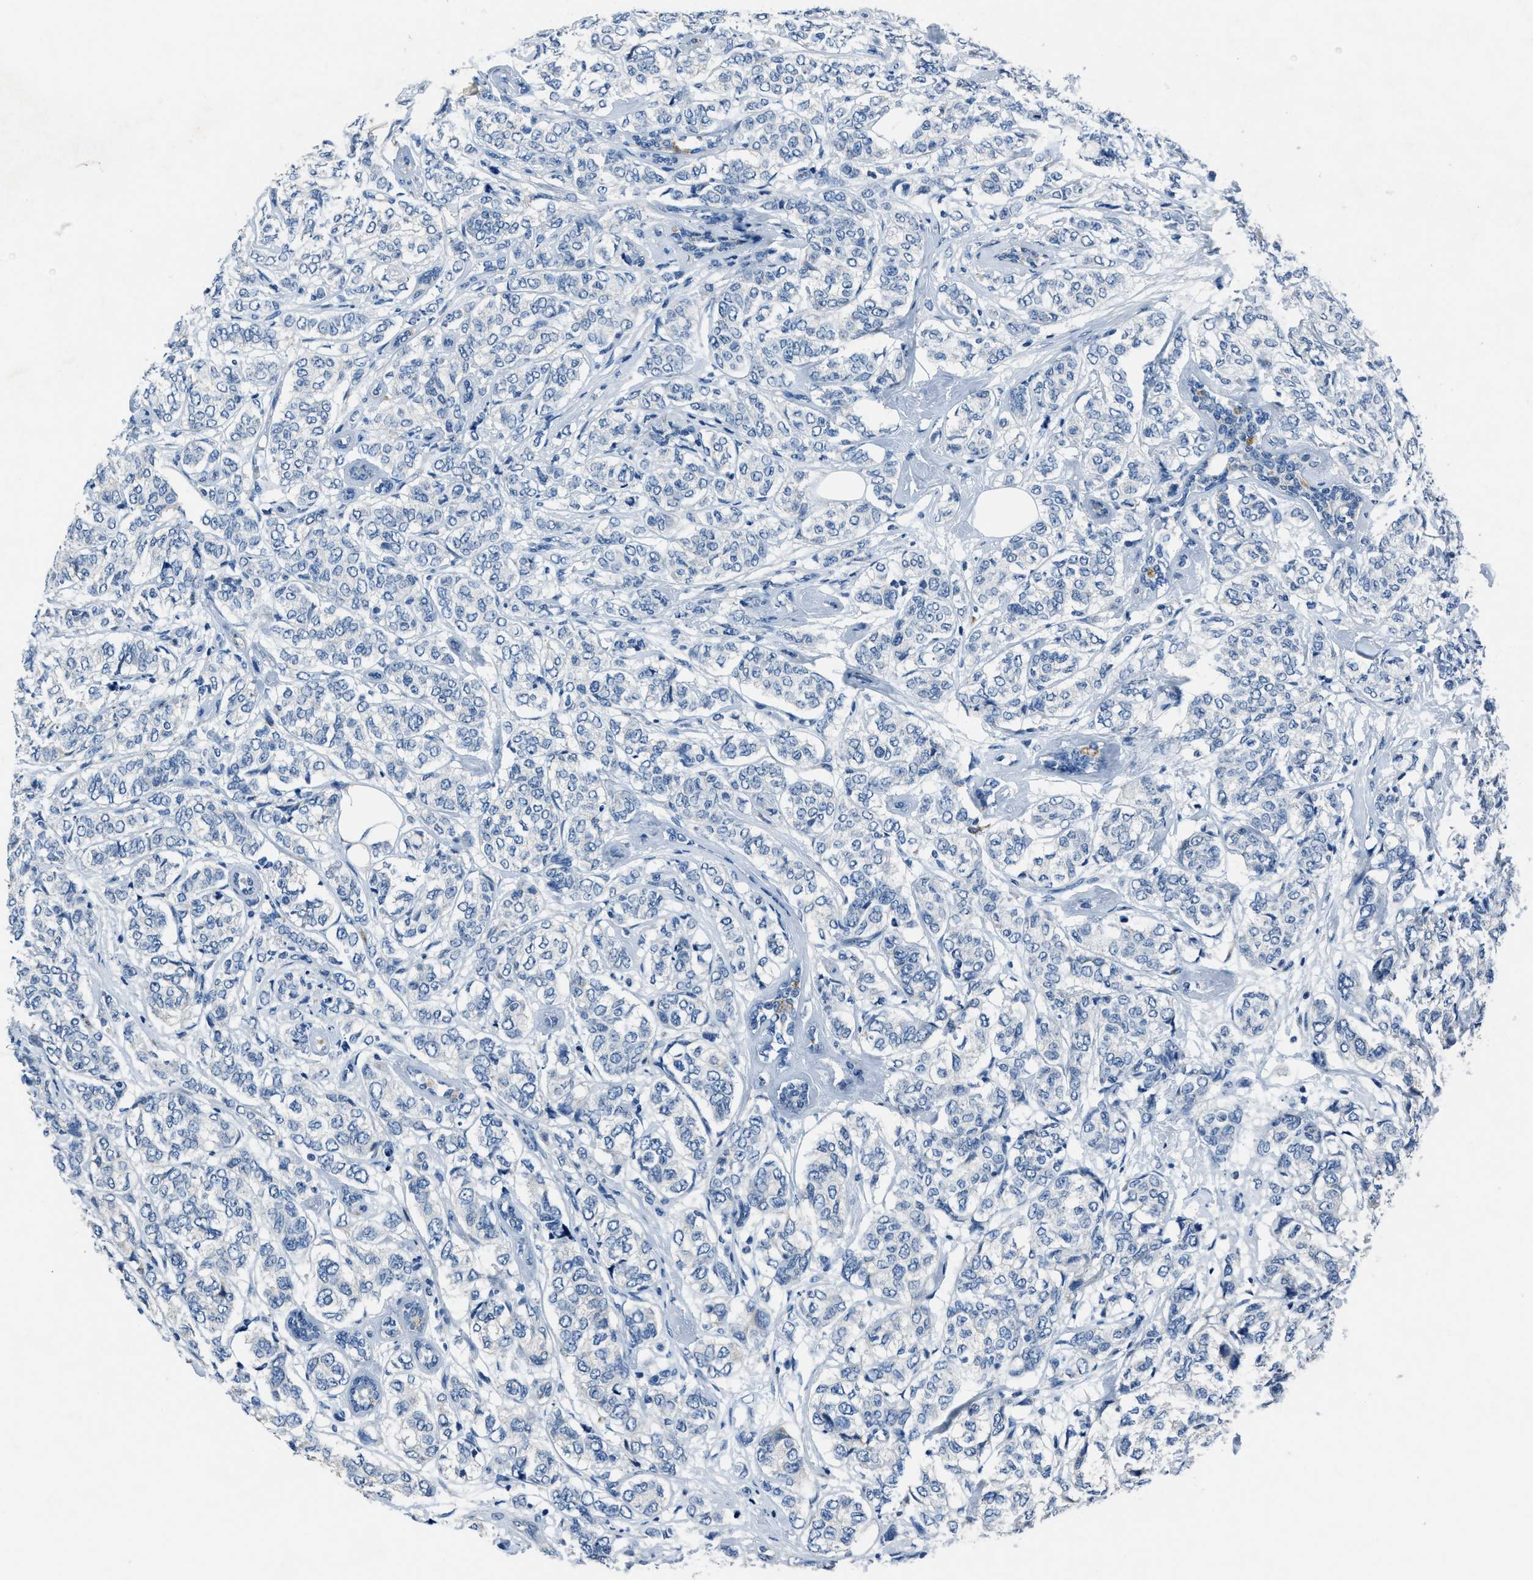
{"staining": {"intensity": "negative", "quantity": "none", "location": "none"}, "tissue": "breast cancer", "cell_type": "Tumor cells", "image_type": "cancer", "snomed": [{"axis": "morphology", "description": "Lobular carcinoma"}, {"axis": "topography", "description": "Breast"}], "caption": "A histopathology image of lobular carcinoma (breast) stained for a protein reveals no brown staining in tumor cells. The staining is performed using DAB brown chromogen with nuclei counter-stained in using hematoxylin.", "gene": "ADAM2", "patient": {"sex": "female", "age": 60}}